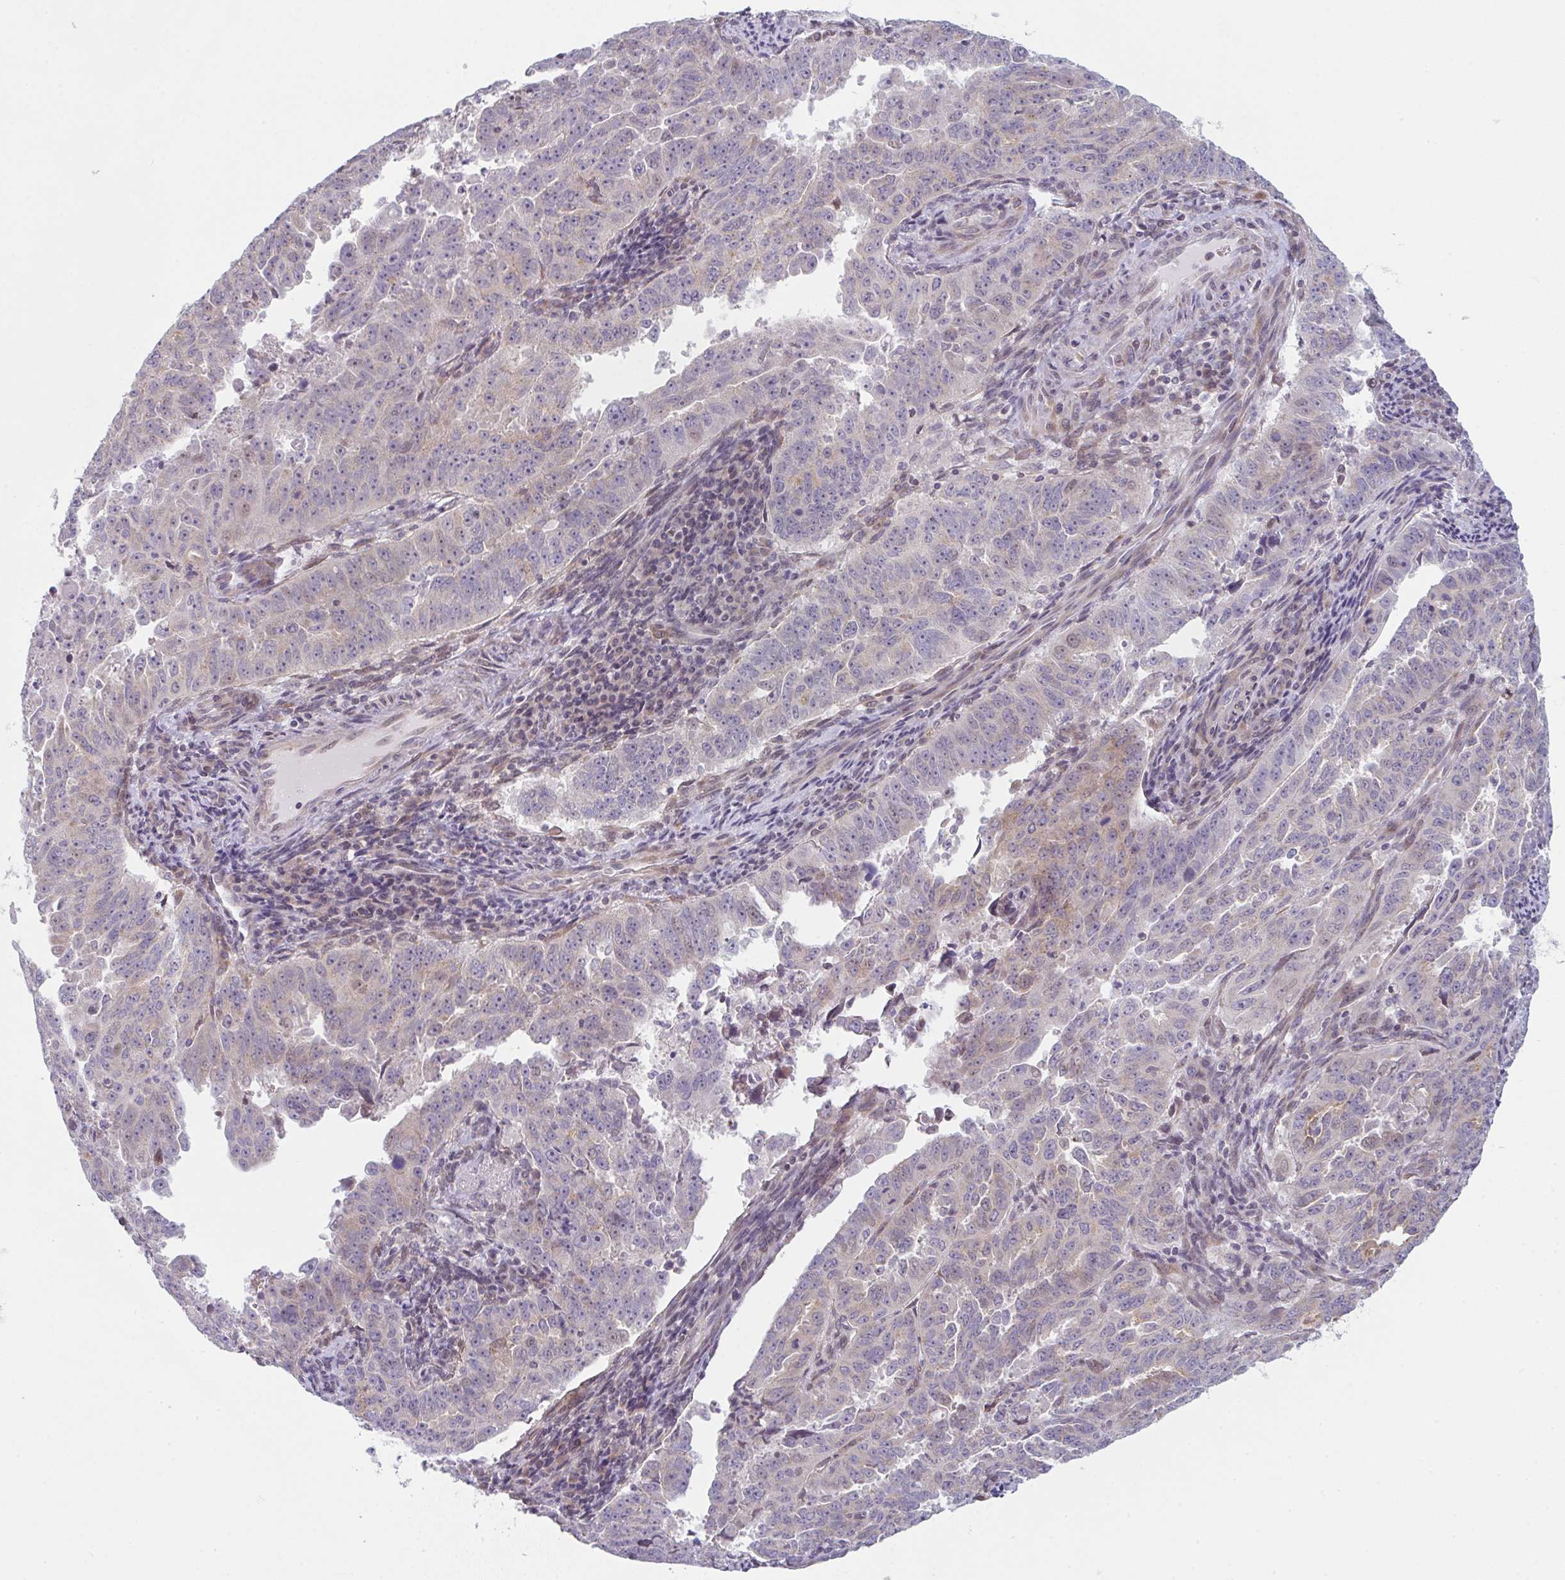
{"staining": {"intensity": "negative", "quantity": "none", "location": "none"}, "tissue": "endometrial cancer", "cell_type": "Tumor cells", "image_type": "cancer", "snomed": [{"axis": "morphology", "description": "Adenocarcinoma, NOS"}, {"axis": "topography", "description": "Endometrium"}], "caption": "Human endometrial cancer stained for a protein using immunohistochemistry exhibits no positivity in tumor cells.", "gene": "TMEM237", "patient": {"sex": "female", "age": 65}}